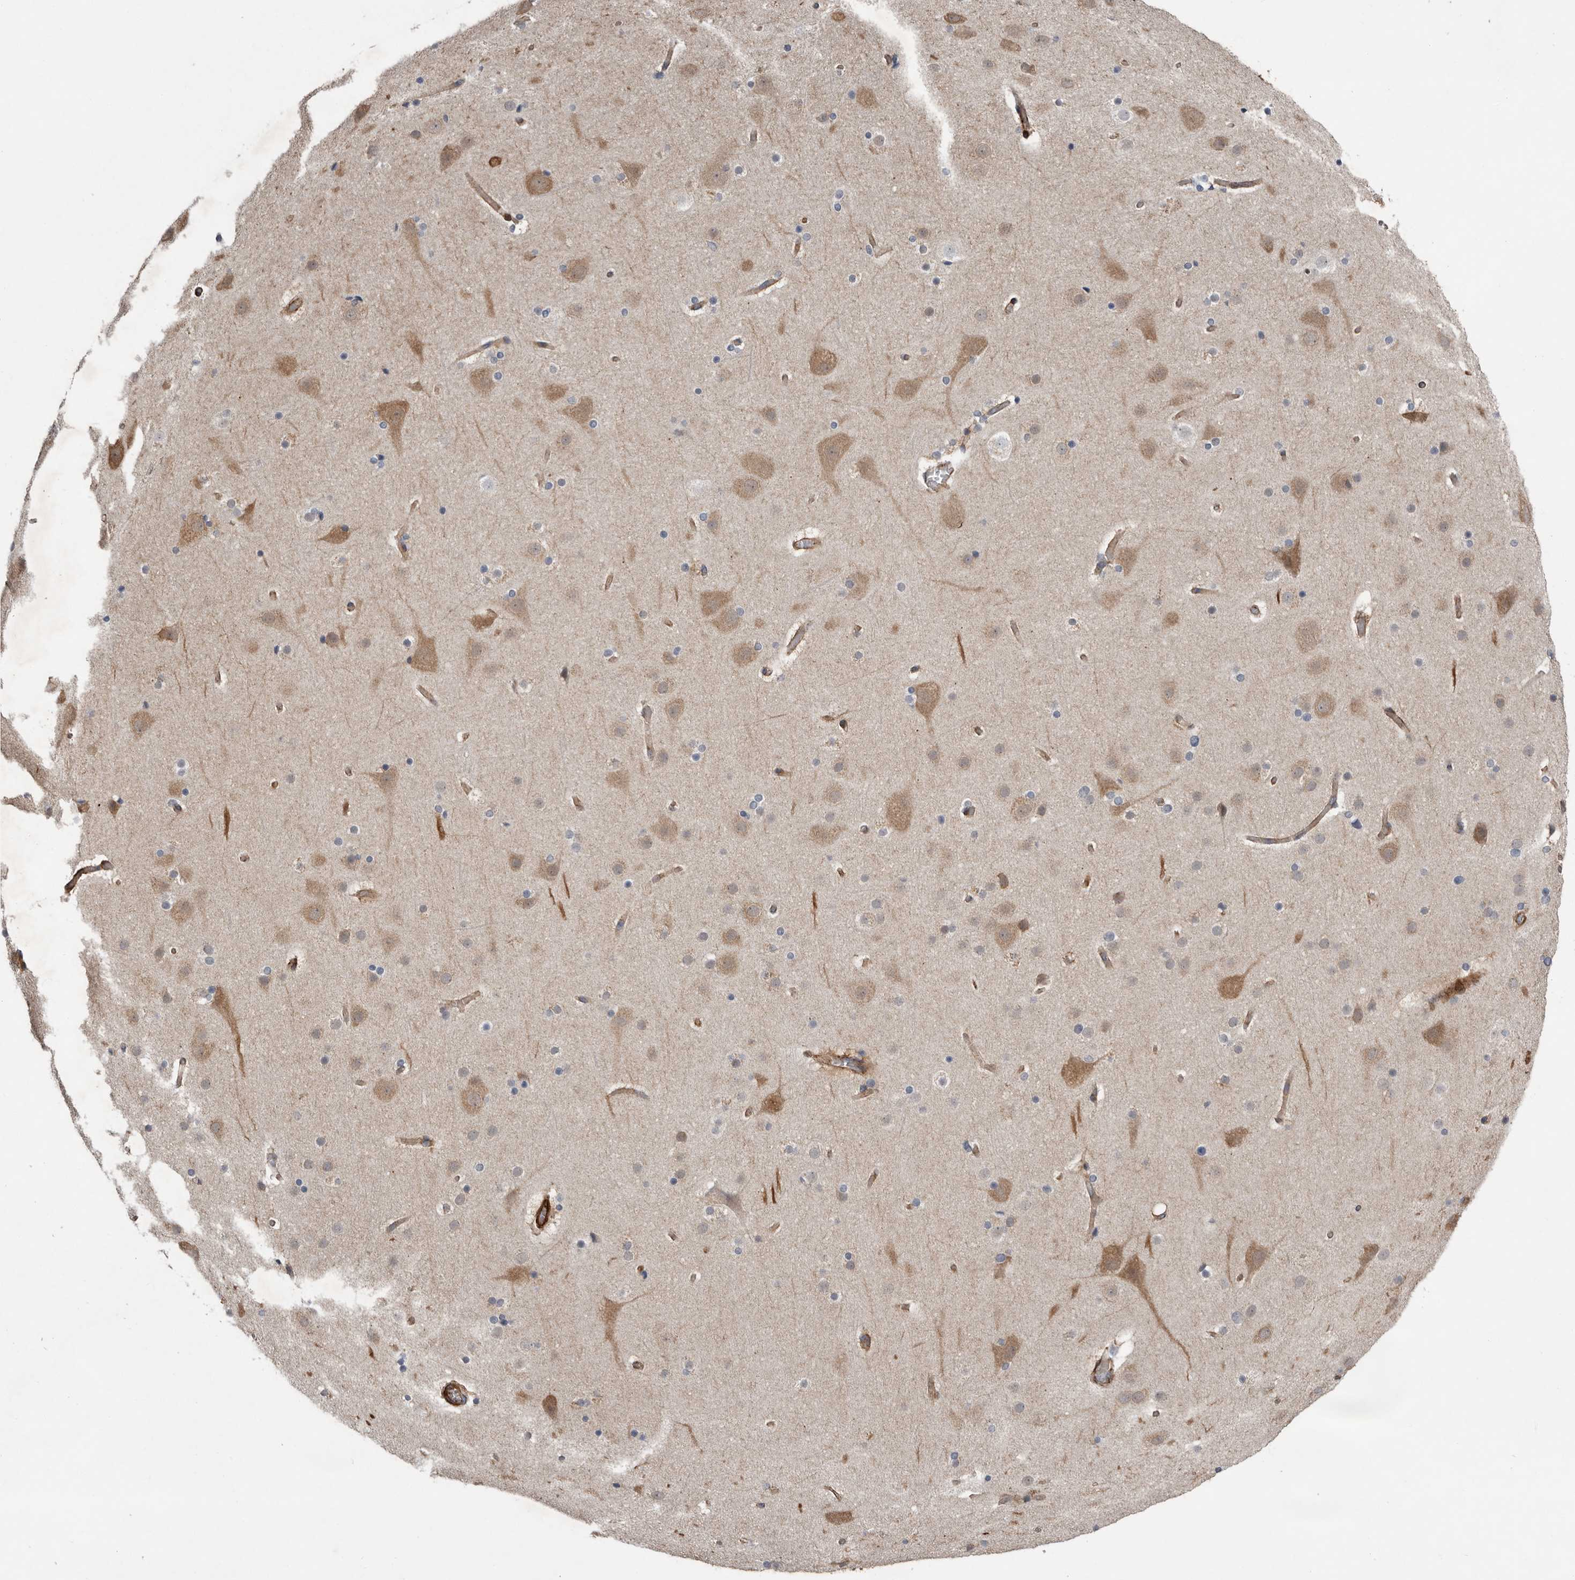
{"staining": {"intensity": "moderate", "quantity": ">75%", "location": "cytoplasmic/membranous"}, "tissue": "cerebral cortex", "cell_type": "Endothelial cells", "image_type": "normal", "snomed": [{"axis": "morphology", "description": "Normal tissue, NOS"}, {"axis": "topography", "description": "Cerebral cortex"}], "caption": "The micrograph reveals a brown stain indicating the presence of a protein in the cytoplasmic/membranous of endothelial cells in cerebral cortex.", "gene": "RANBP17", "patient": {"sex": "male", "age": 57}}